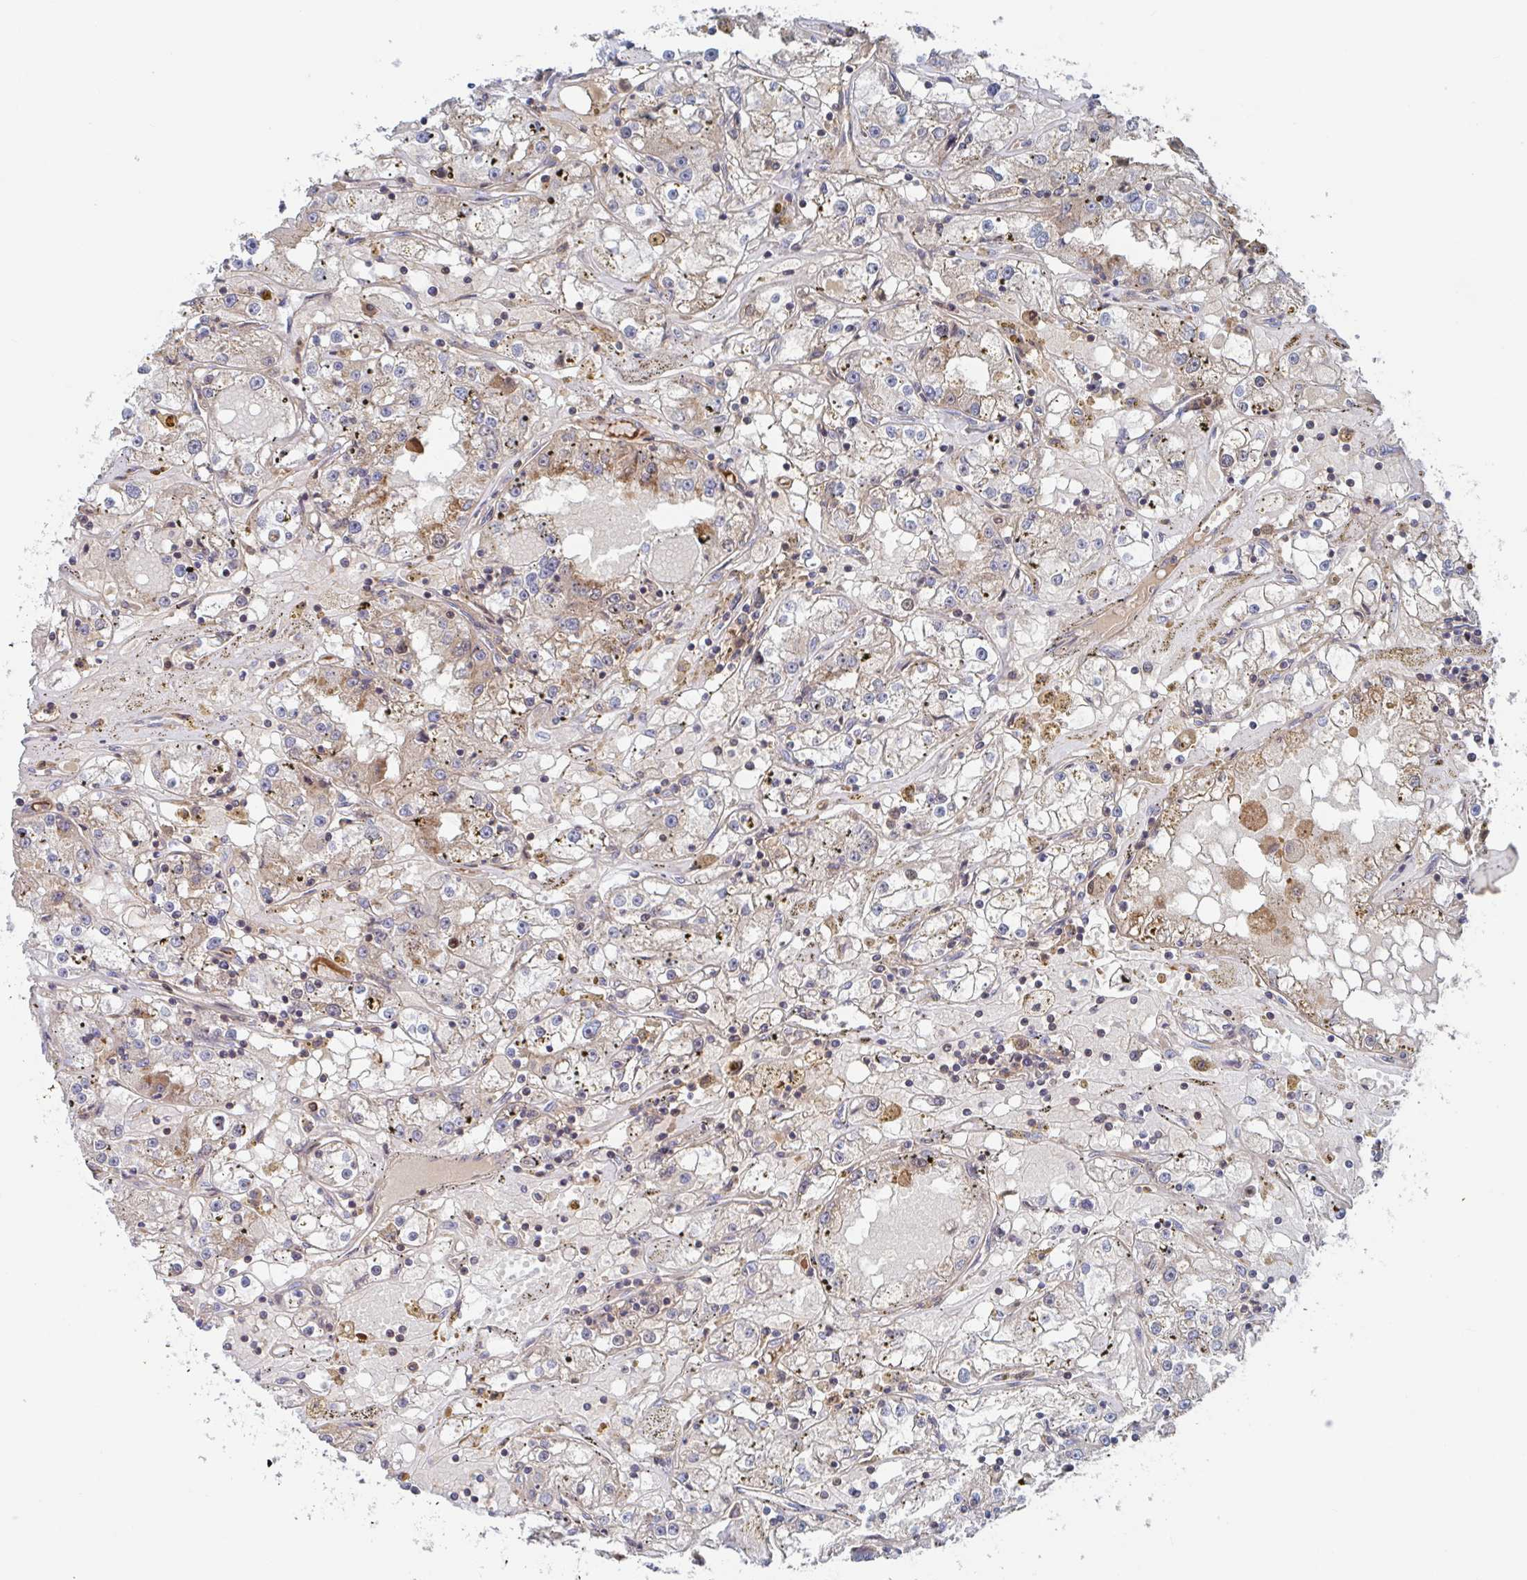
{"staining": {"intensity": "negative", "quantity": "none", "location": "none"}, "tissue": "renal cancer", "cell_type": "Tumor cells", "image_type": "cancer", "snomed": [{"axis": "morphology", "description": "Adenocarcinoma, NOS"}, {"axis": "topography", "description": "Kidney"}], "caption": "Image shows no protein positivity in tumor cells of renal cancer (adenocarcinoma) tissue.", "gene": "DHRS12", "patient": {"sex": "male", "age": 56}}